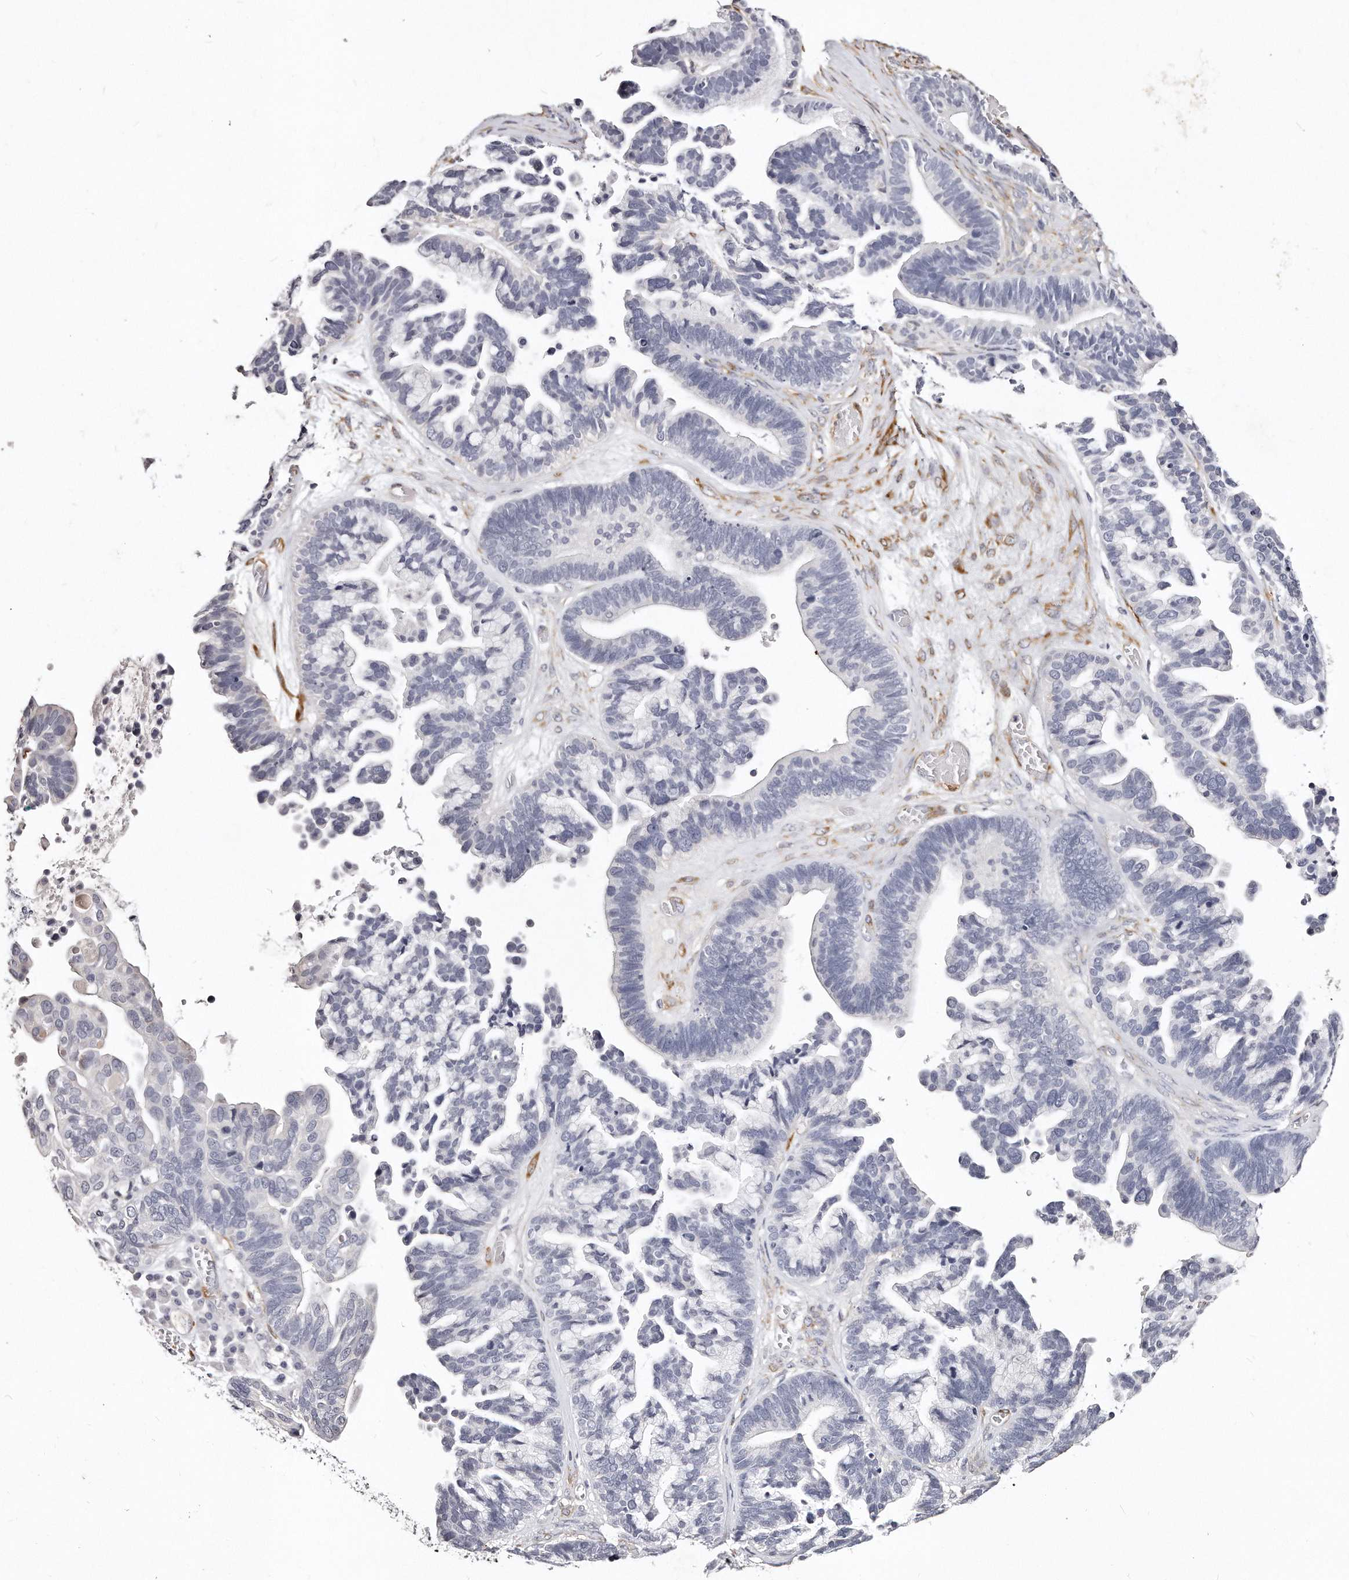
{"staining": {"intensity": "negative", "quantity": "none", "location": "none"}, "tissue": "ovarian cancer", "cell_type": "Tumor cells", "image_type": "cancer", "snomed": [{"axis": "morphology", "description": "Cystadenocarcinoma, serous, NOS"}, {"axis": "topography", "description": "Ovary"}], "caption": "Ovarian serous cystadenocarcinoma was stained to show a protein in brown. There is no significant staining in tumor cells.", "gene": "LMOD1", "patient": {"sex": "female", "age": 56}}